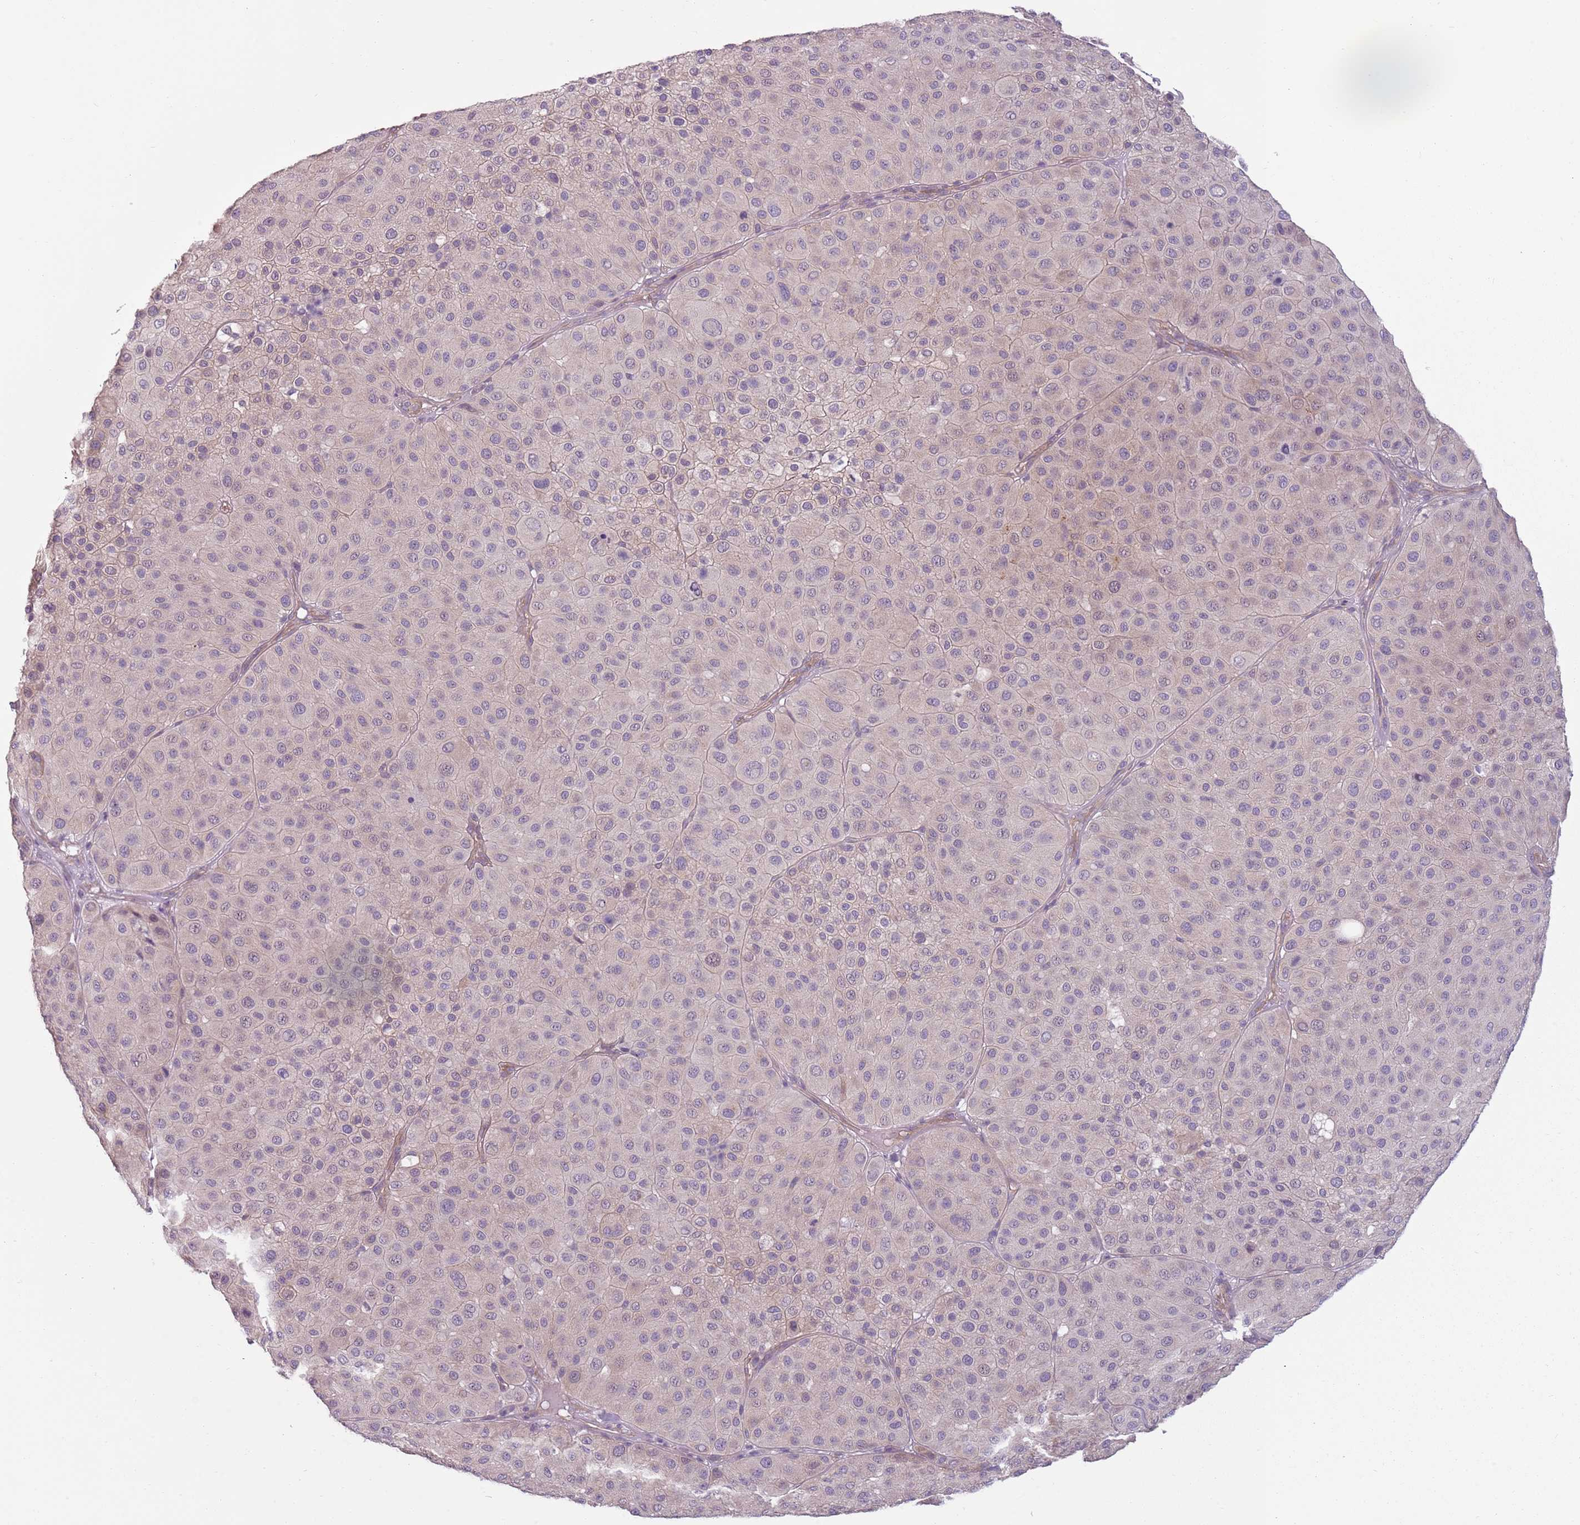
{"staining": {"intensity": "negative", "quantity": "none", "location": "none"}, "tissue": "melanoma", "cell_type": "Tumor cells", "image_type": "cancer", "snomed": [{"axis": "morphology", "description": "Malignant melanoma, Metastatic site"}, {"axis": "topography", "description": "Smooth muscle"}], "caption": "This is a micrograph of immunohistochemistry (IHC) staining of melanoma, which shows no expression in tumor cells.", "gene": "TLCD2", "patient": {"sex": "male", "age": 41}}